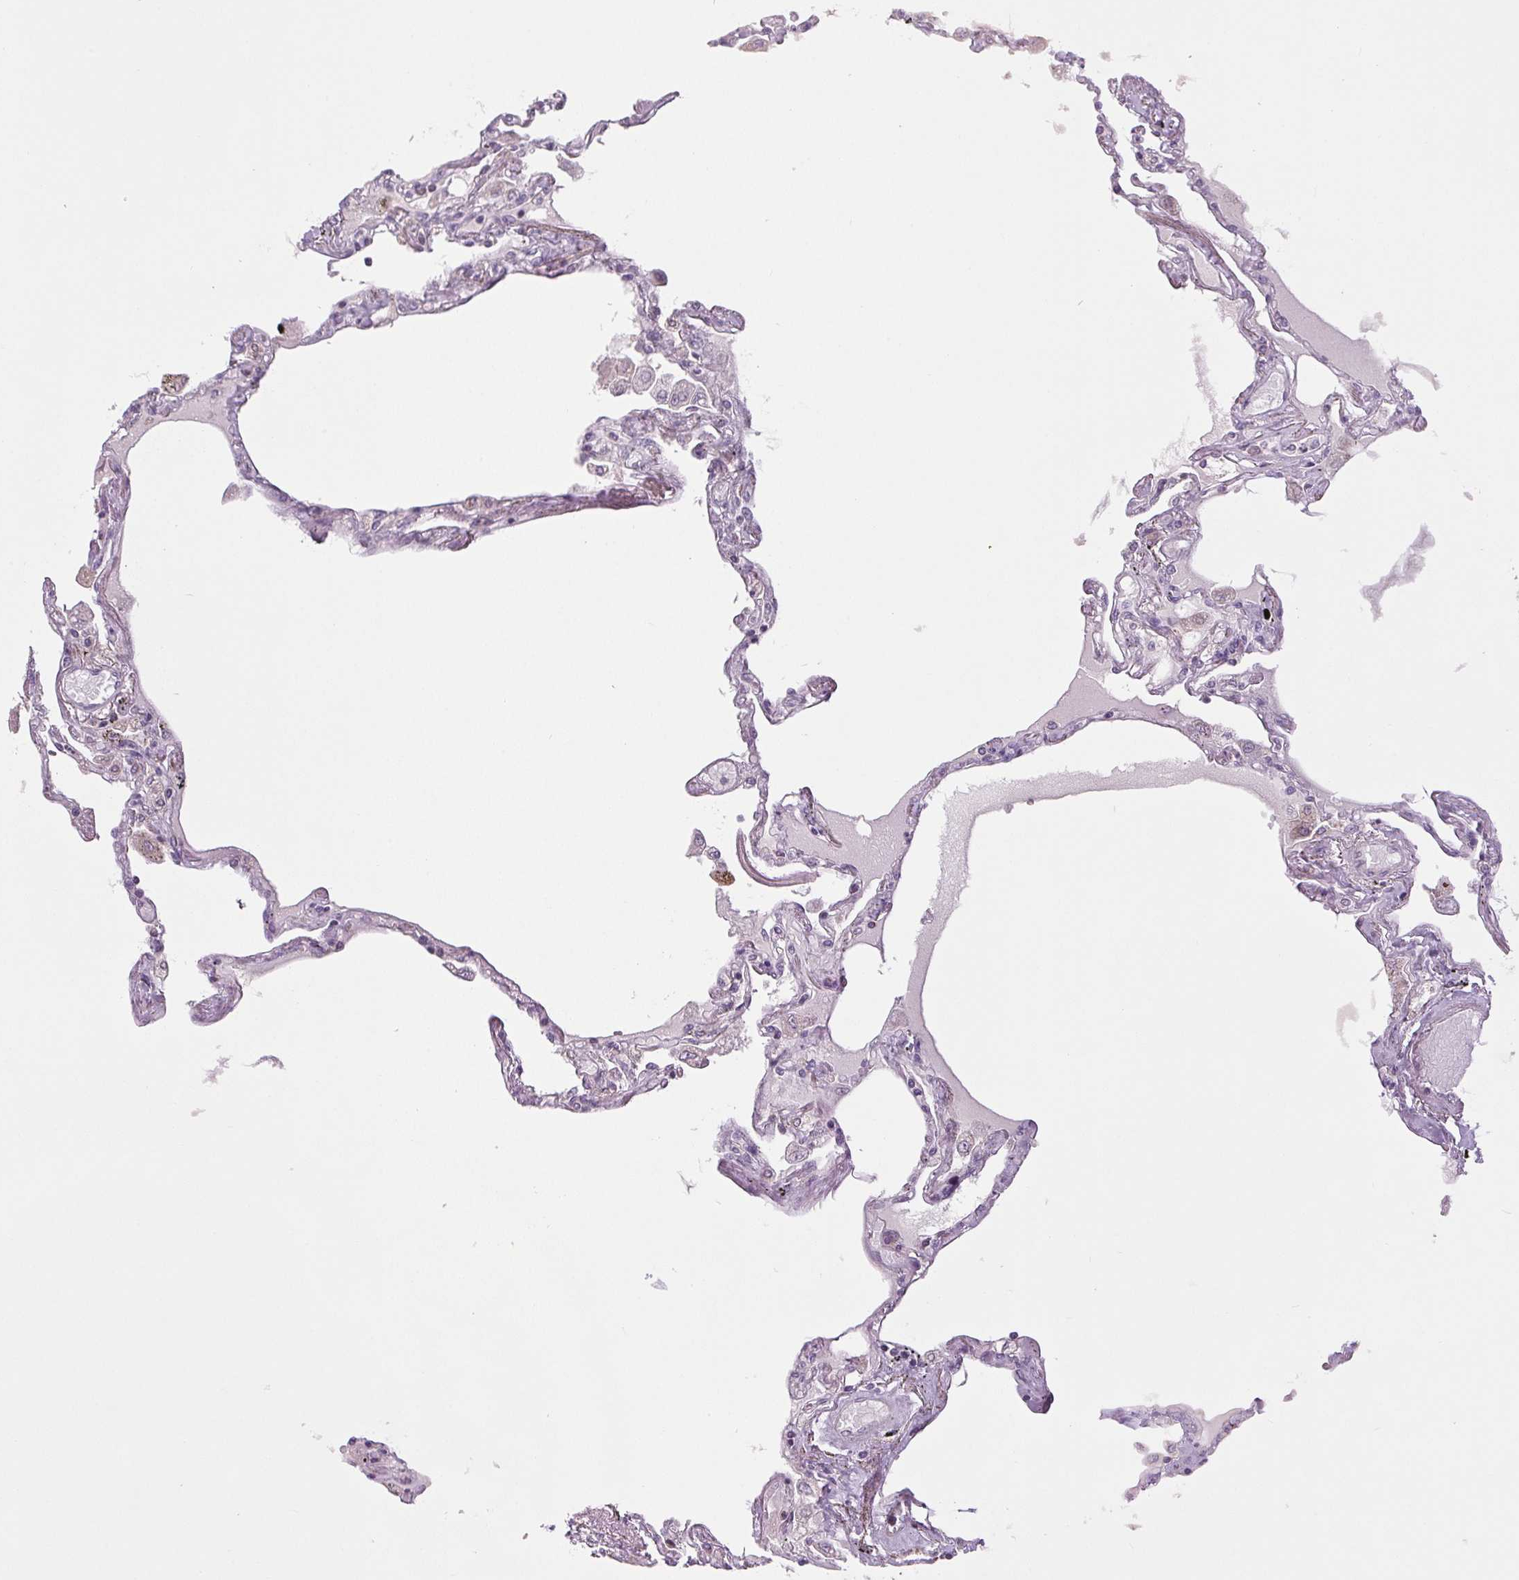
{"staining": {"intensity": "weak", "quantity": "<25%", "location": "cytoplasmic/membranous"}, "tissue": "lung", "cell_type": "Alveolar cells", "image_type": "normal", "snomed": [{"axis": "morphology", "description": "Normal tissue, NOS"}, {"axis": "morphology", "description": "Adenocarcinoma, NOS"}, {"axis": "topography", "description": "Cartilage tissue"}, {"axis": "topography", "description": "Lung"}], "caption": "Immunohistochemistry photomicrograph of benign lung stained for a protein (brown), which exhibits no staining in alveolar cells. (Stains: DAB (3,3'-diaminobenzidine) immunohistochemistry (IHC) with hematoxylin counter stain, Microscopy: brightfield microscopy at high magnification).", "gene": "MAP3K5", "patient": {"sex": "female", "age": 67}}